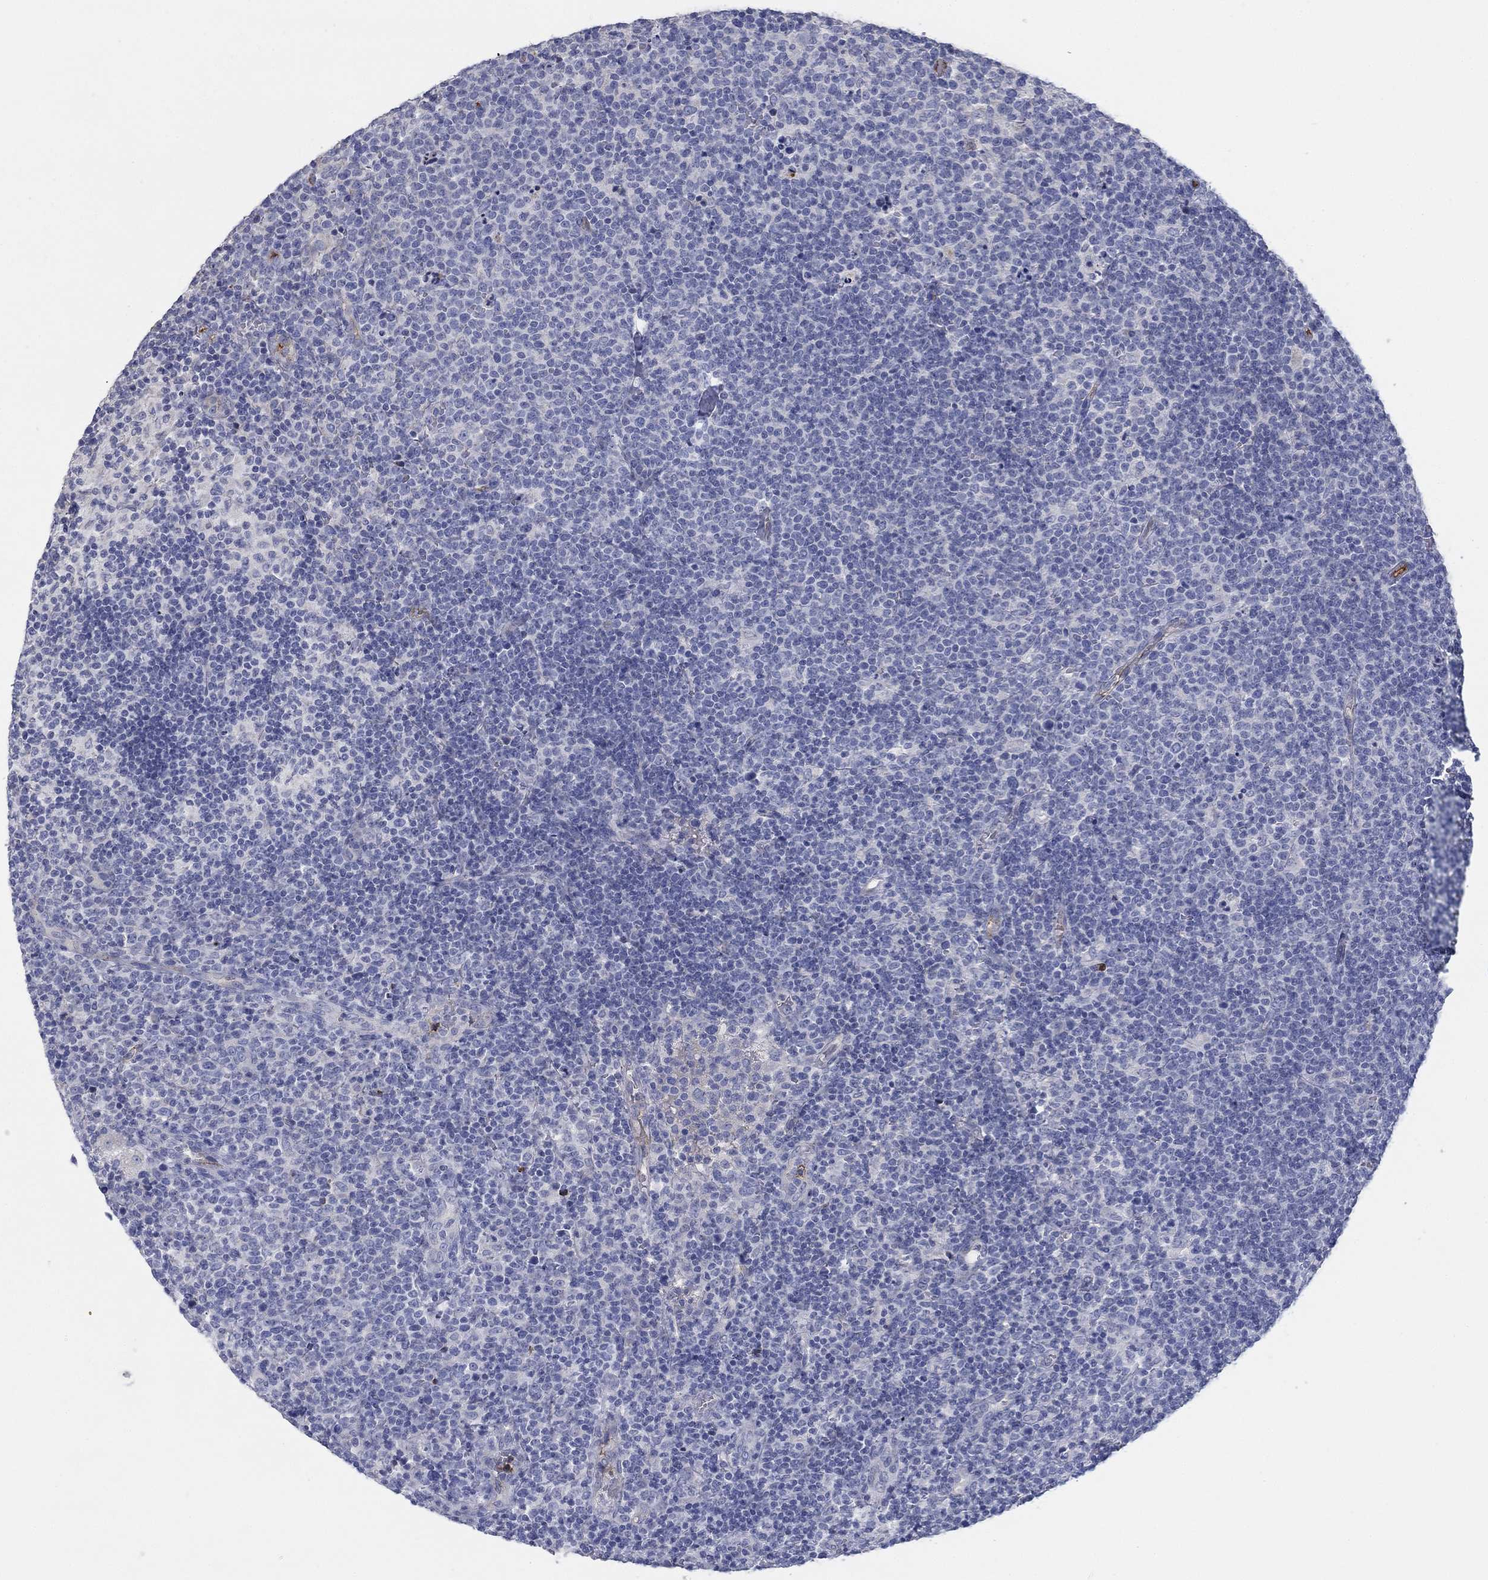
{"staining": {"intensity": "negative", "quantity": "none", "location": "none"}, "tissue": "lymphoma", "cell_type": "Tumor cells", "image_type": "cancer", "snomed": [{"axis": "morphology", "description": "Malignant lymphoma, non-Hodgkin's type, High grade"}, {"axis": "topography", "description": "Lymph node"}], "caption": "Immunohistochemistry histopathology image of malignant lymphoma, non-Hodgkin's type (high-grade) stained for a protein (brown), which demonstrates no staining in tumor cells.", "gene": "APOC3", "patient": {"sex": "male", "age": 61}}